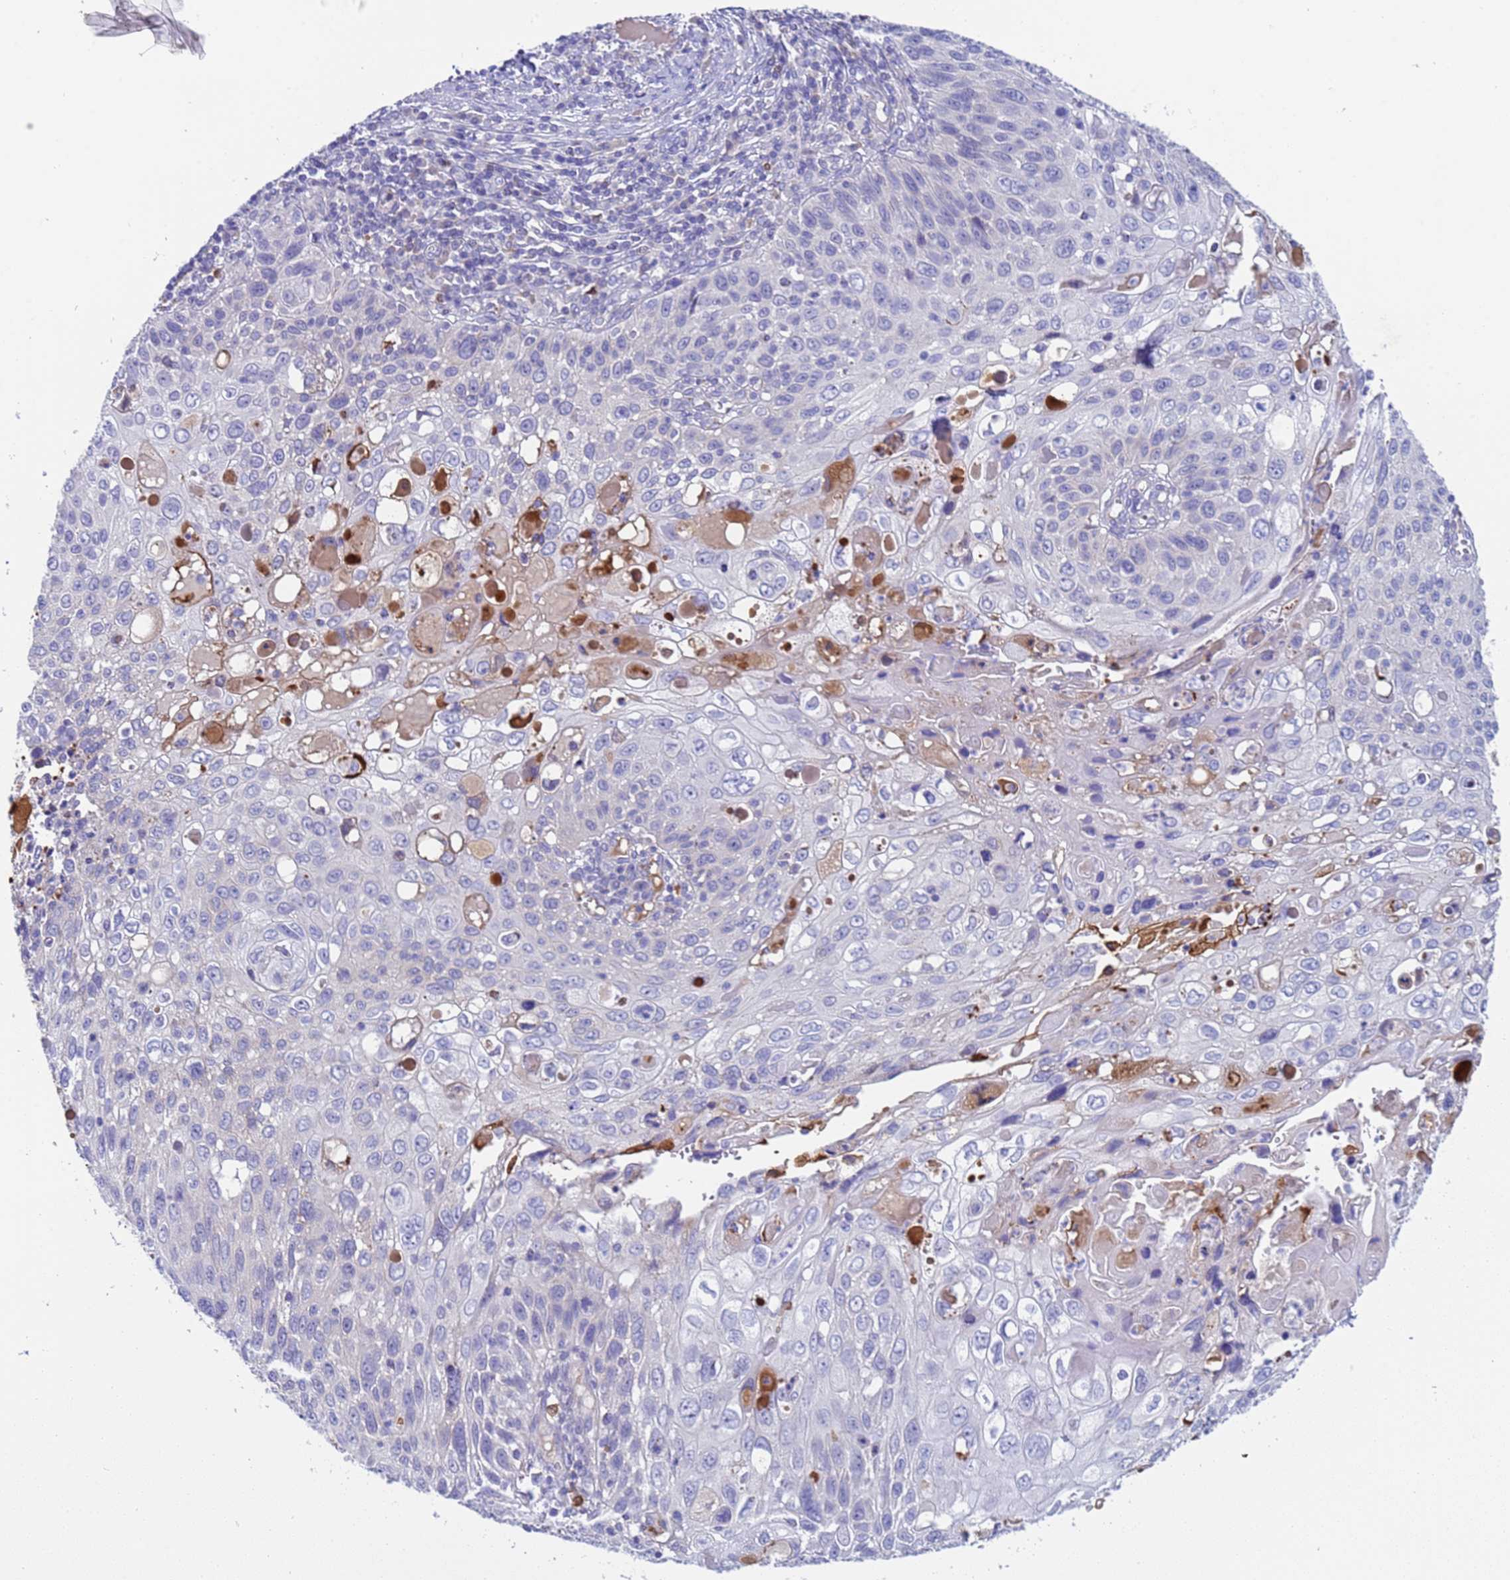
{"staining": {"intensity": "negative", "quantity": "none", "location": "none"}, "tissue": "cervical cancer", "cell_type": "Tumor cells", "image_type": "cancer", "snomed": [{"axis": "morphology", "description": "Squamous cell carcinoma, NOS"}, {"axis": "topography", "description": "Cervix"}], "caption": "Tumor cells show no significant protein positivity in cervical cancer.", "gene": "C4orf46", "patient": {"sex": "female", "age": 70}}